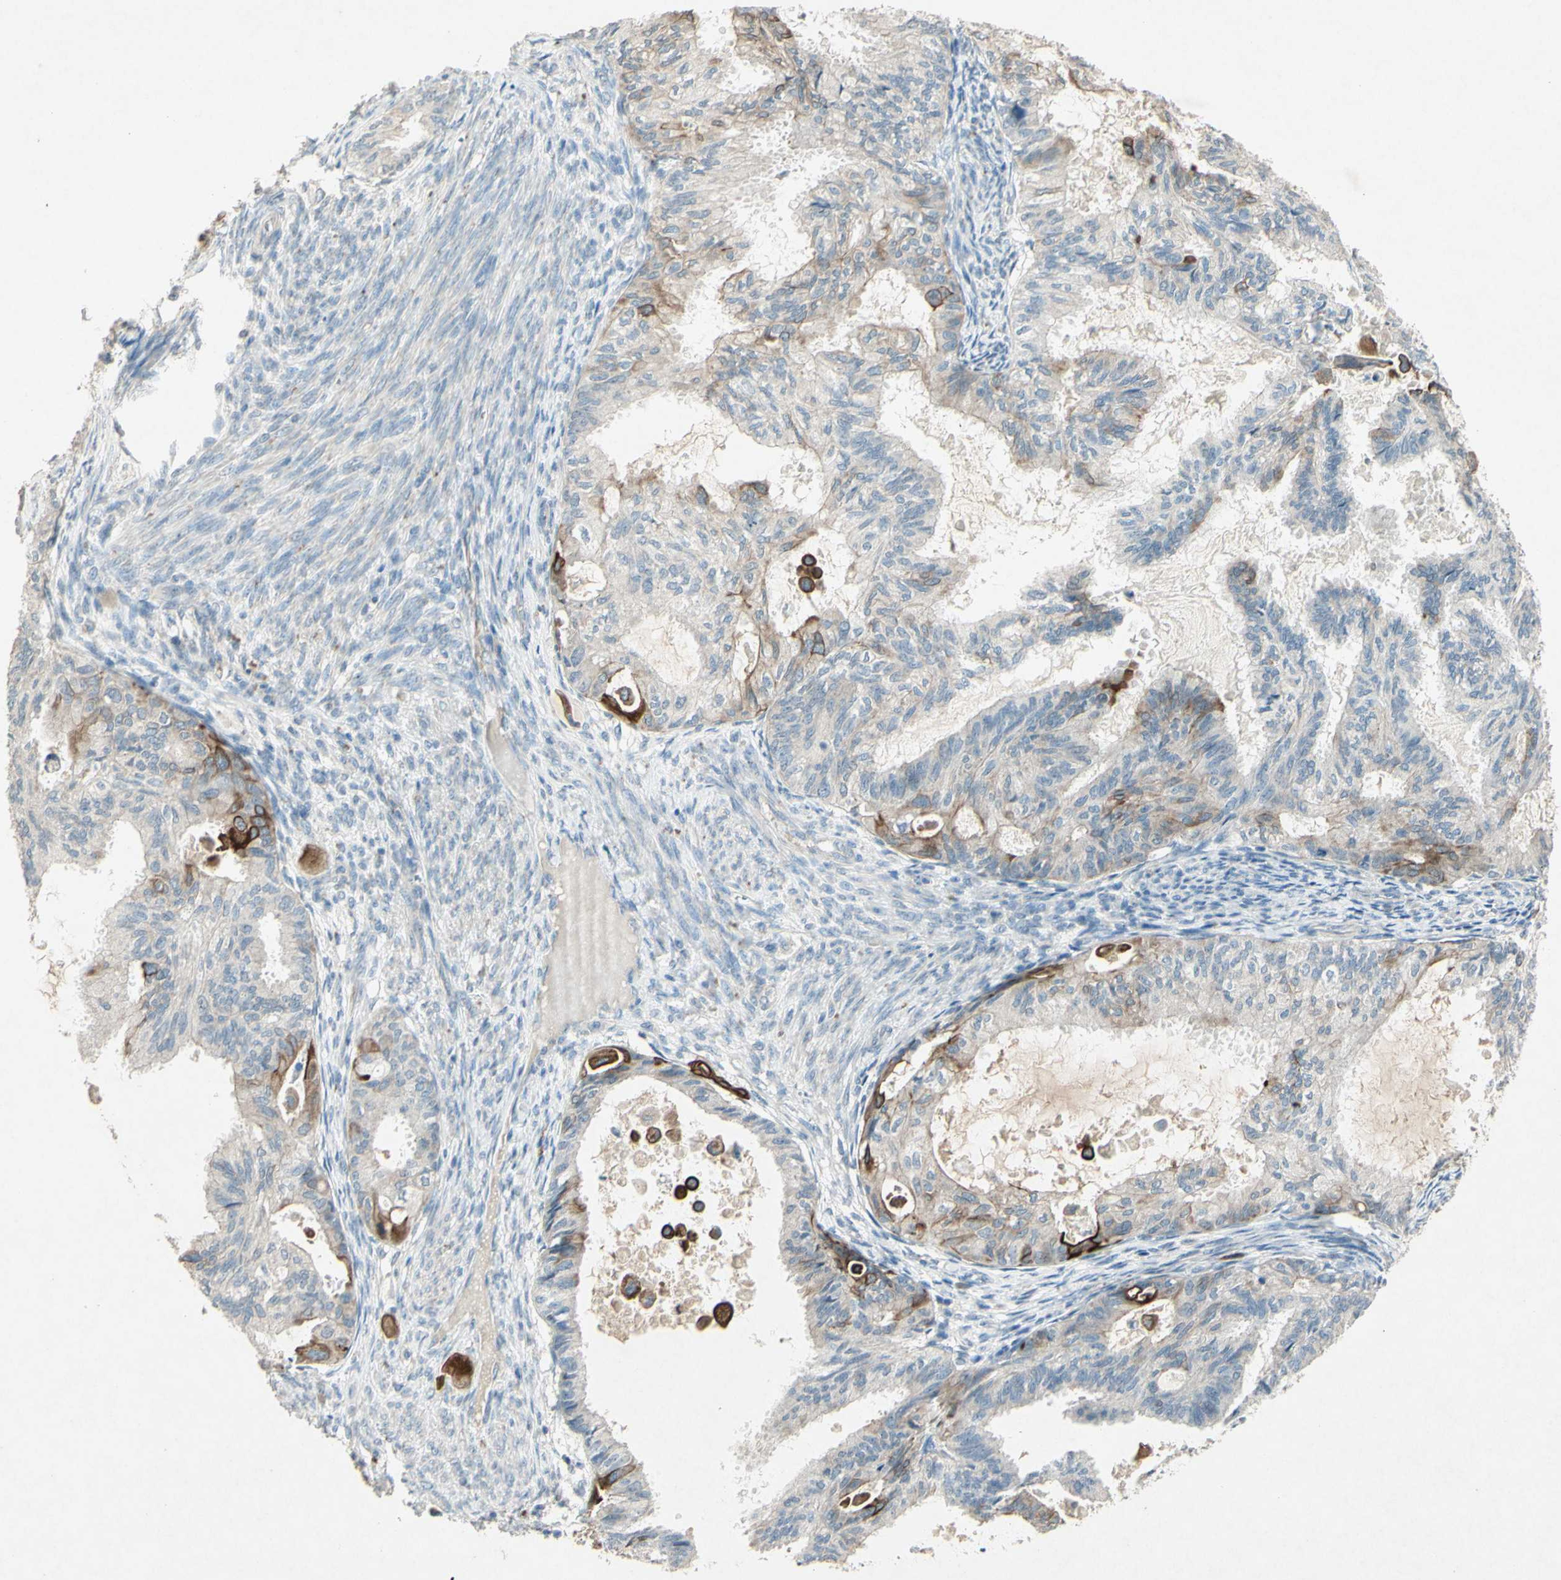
{"staining": {"intensity": "strong", "quantity": "25%-75%", "location": "cytoplasmic/membranous"}, "tissue": "cervical cancer", "cell_type": "Tumor cells", "image_type": "cancer", "snomed": [{"axis": "morphology", "description": "Normal tissue, NOS"}, {"axis": "morphology", "description": "Adenocarcinoma, NOS"}, {"axis": "topography", "description": "Cervix"}, {"axis": "topography", "description": "Endometrium"}], "caption": "Adenocarcinoma (cervical) stained with a protein marker exhibits strong staining in tumor cells.", "gene": "TIMM21", "patient": {"sex": "female", "age": 86}}